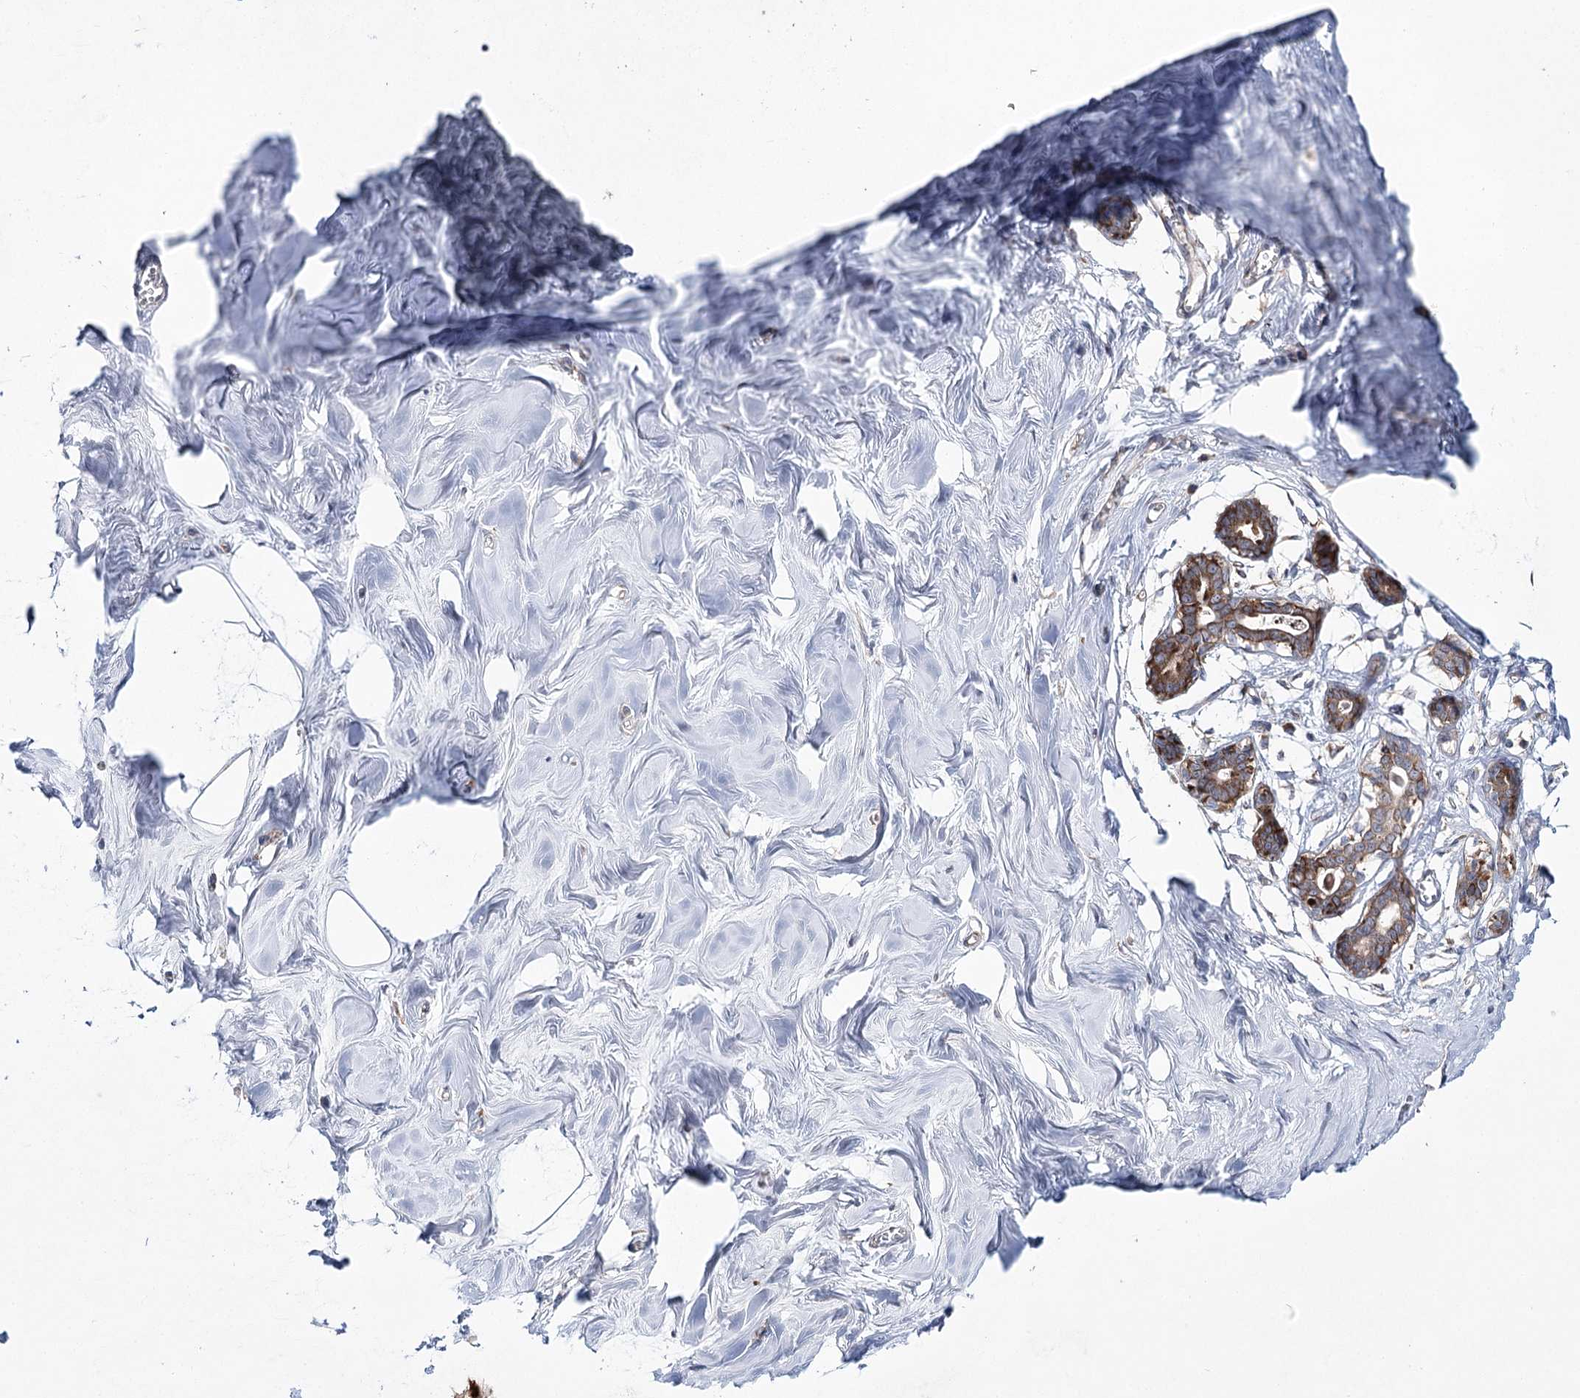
{"staining": {"intensity": "negative", "quantity": "none", "location": "none"}, "tissue": "breast", "cell_type": "Adipocytes", "image_type": "normal", "snomed": [{"axis": "morphology", "description": "Normal tissue, NOS"}, {"axis": "topography", "description": "Breast"}], "caption": "Breast stained for a protein using IHC shows no expression adipocytes.", "gene": "VWA2", "patient": {"sex": "female", "age": 27}}